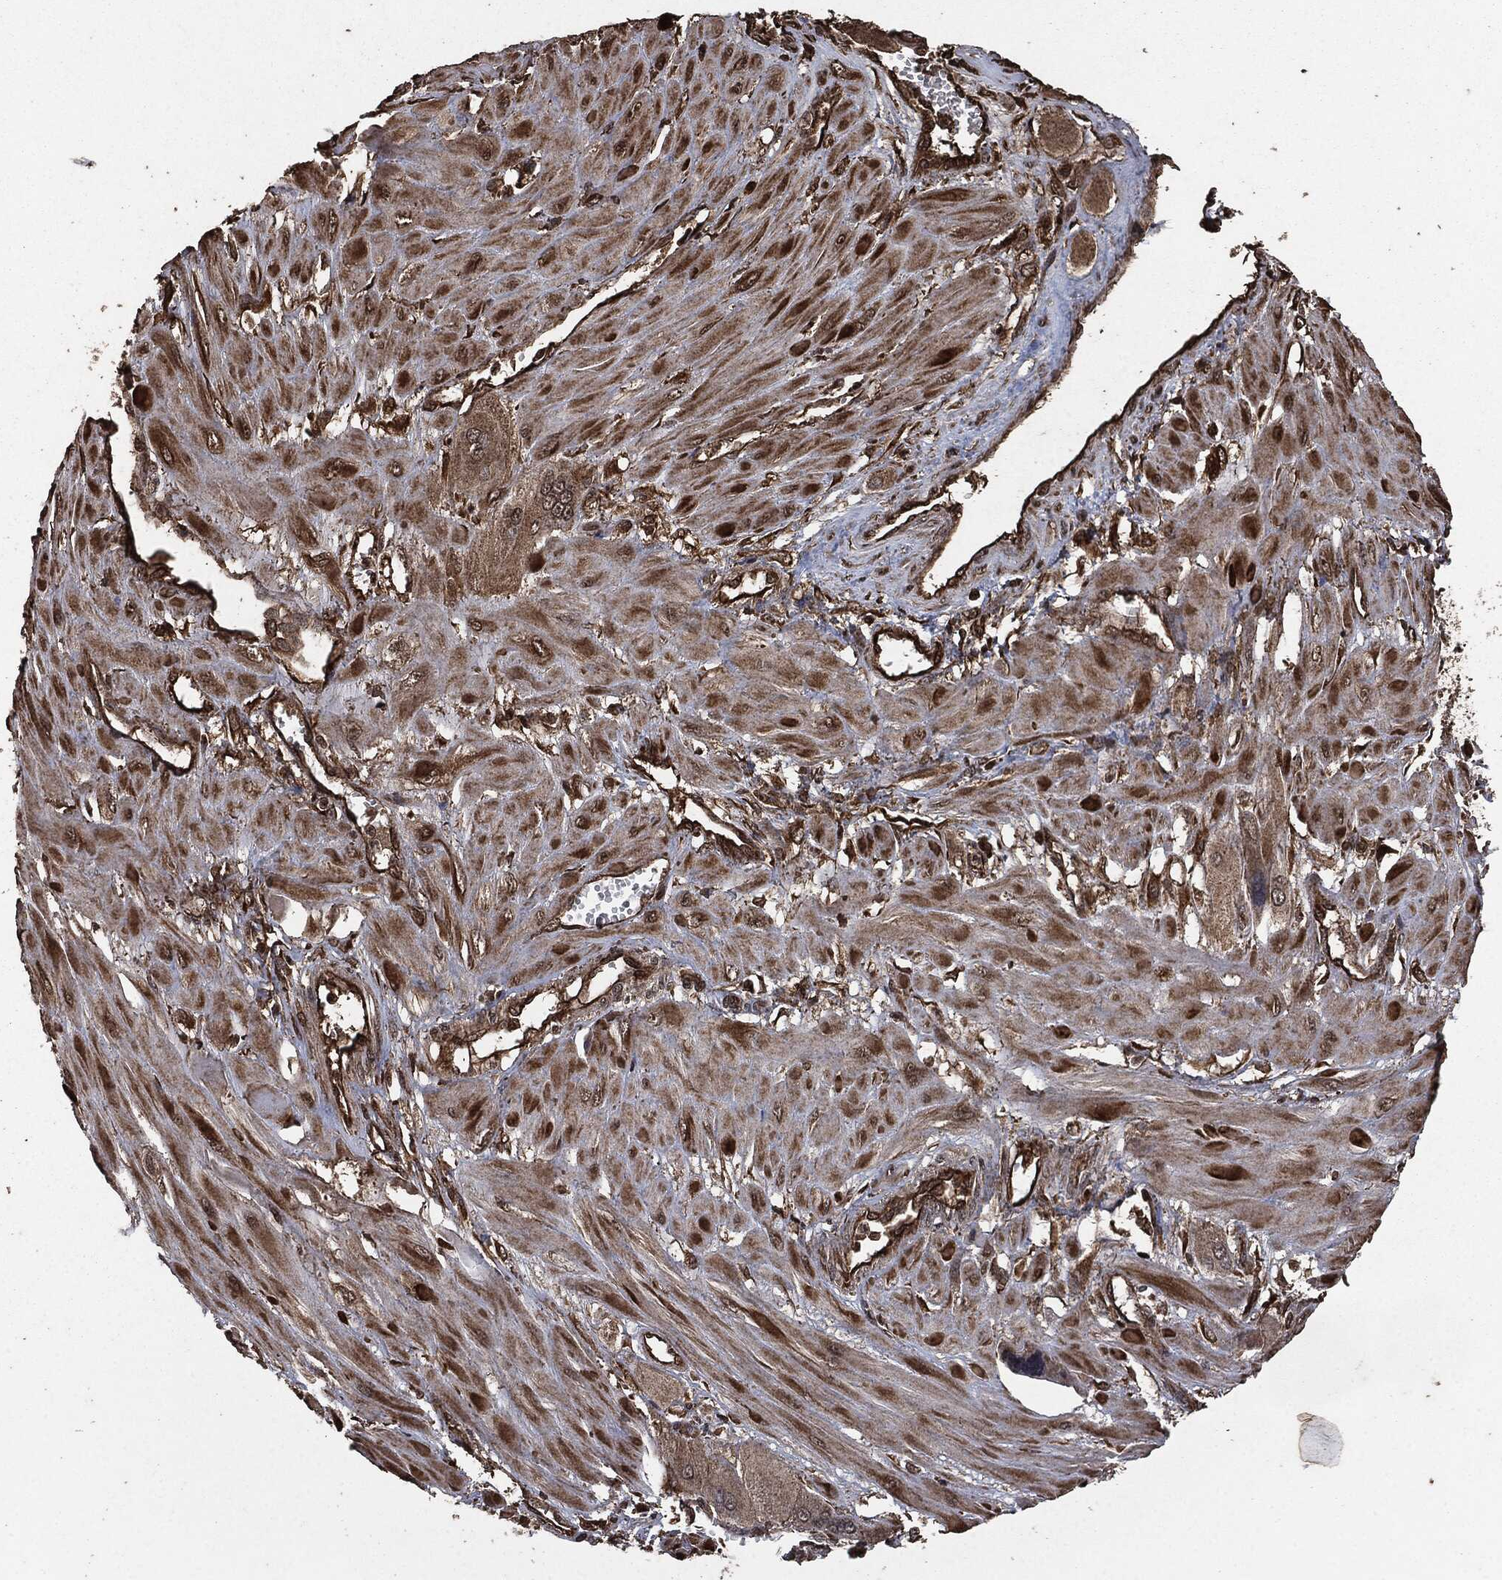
{"staining": {"intensity": "moderate", "quantity": "25%-75%", "location": "cytoplasmic/membranous"}, "tissue": "cervical cancer", "cell_type": "Tumor cells", "image_type": "cancer", "snomed": [{"axis": "morphology", "description": "Squamous cell carcinoma, NOS"}, {"axis": "topography", "description": "Cervix"}], "caption": "Cervical cancer (squamous cell carcinoma) stained with a brown dye shows moderate cytoplasmic/membranous positive expression in about 25%-75% of tumor cells.", "gene": "EGFR", "patient": {"sex": "female", "age": 34}}